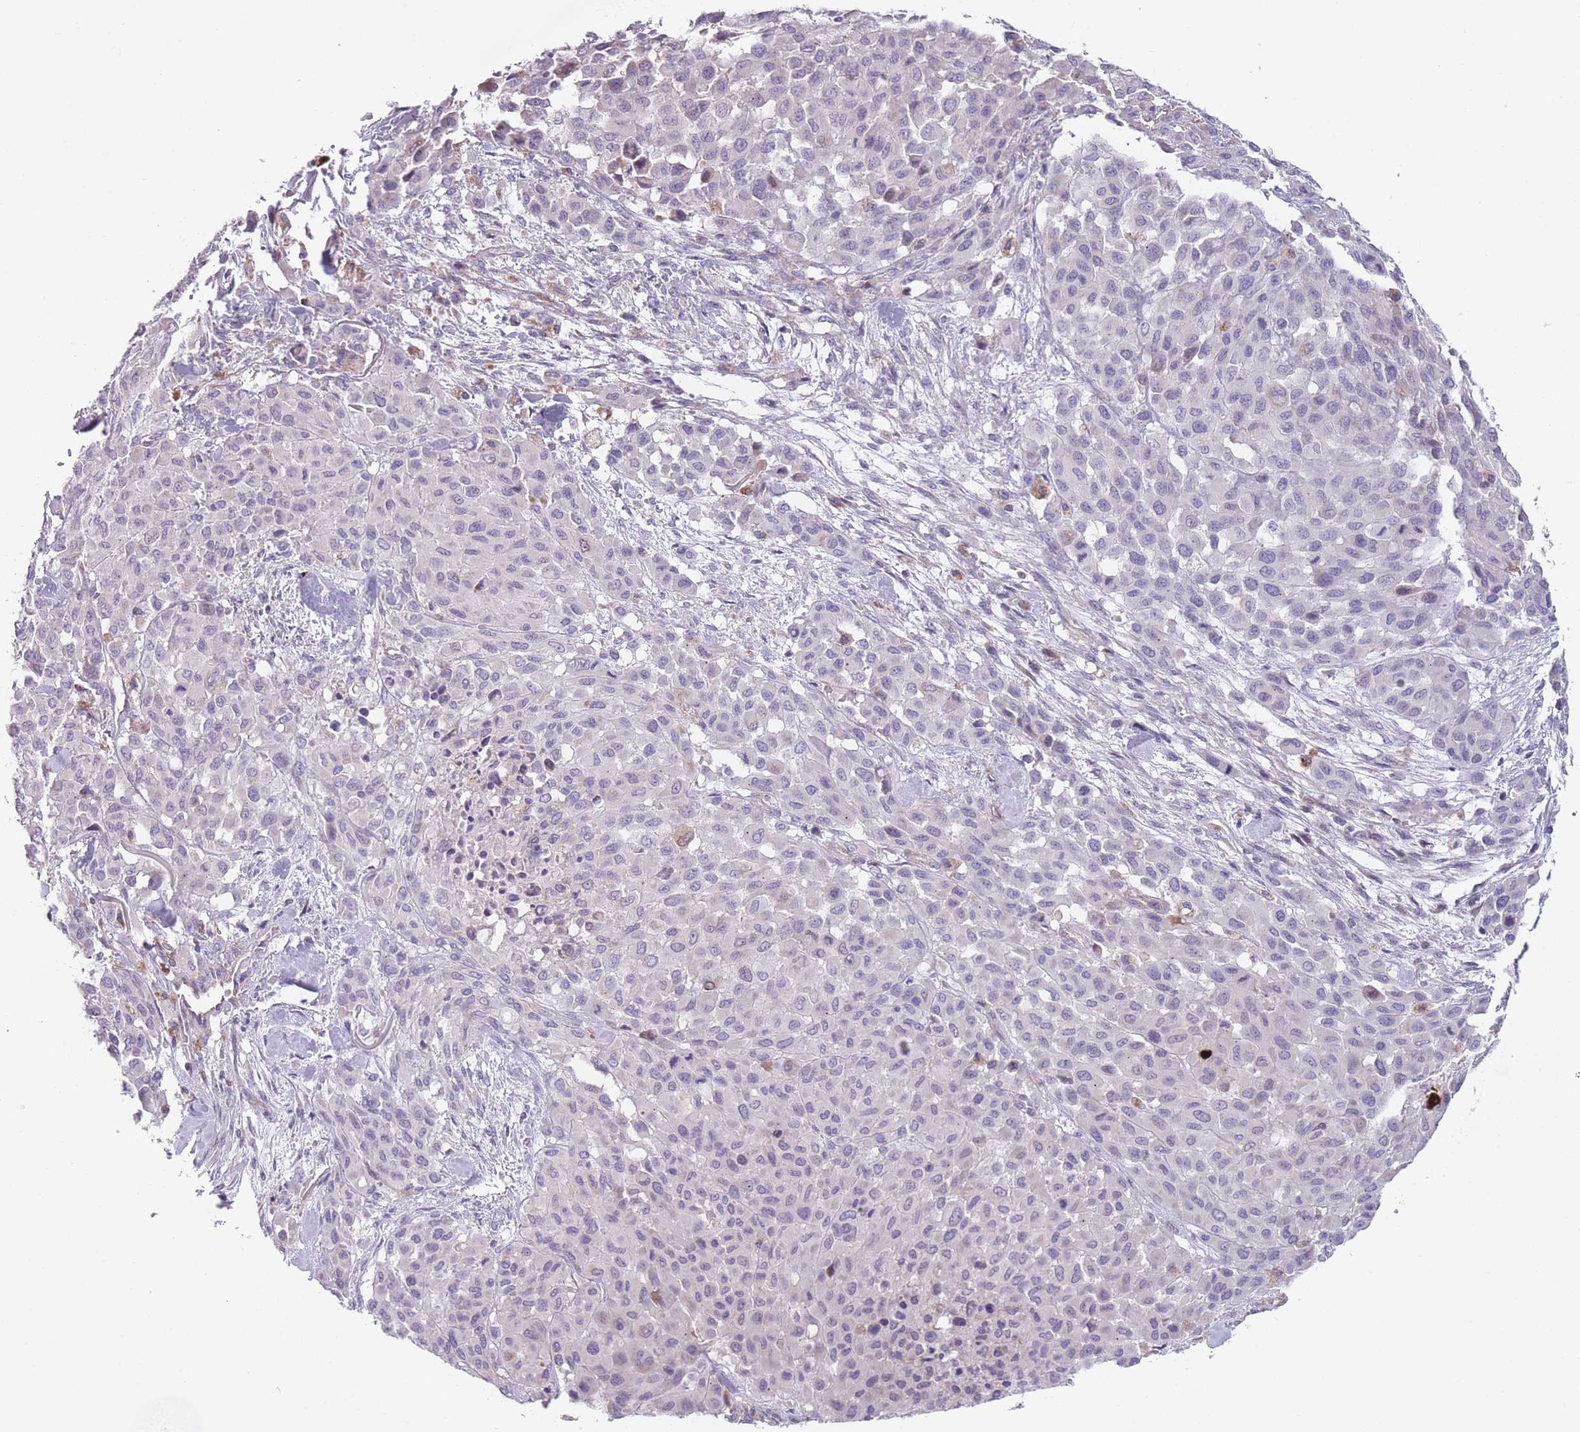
{"staining": {"intensity": "negative", "quantity": "none", "location": "none"}, "tissue": "melanoma", "cell_type": "Tumor cells", "image_type": "cancer", "snomed": [{"axis": "morphology", "description": "Malignant melanoma, Metastatic site"}, {"axis": "topography", "description": "Skin"}], "caption": "The micrograph displays no staining of tumor cells in malignant melanoma (metastatic site).", "gene": "SMPD4", "patient": {"sex": "female", "age": 81}}